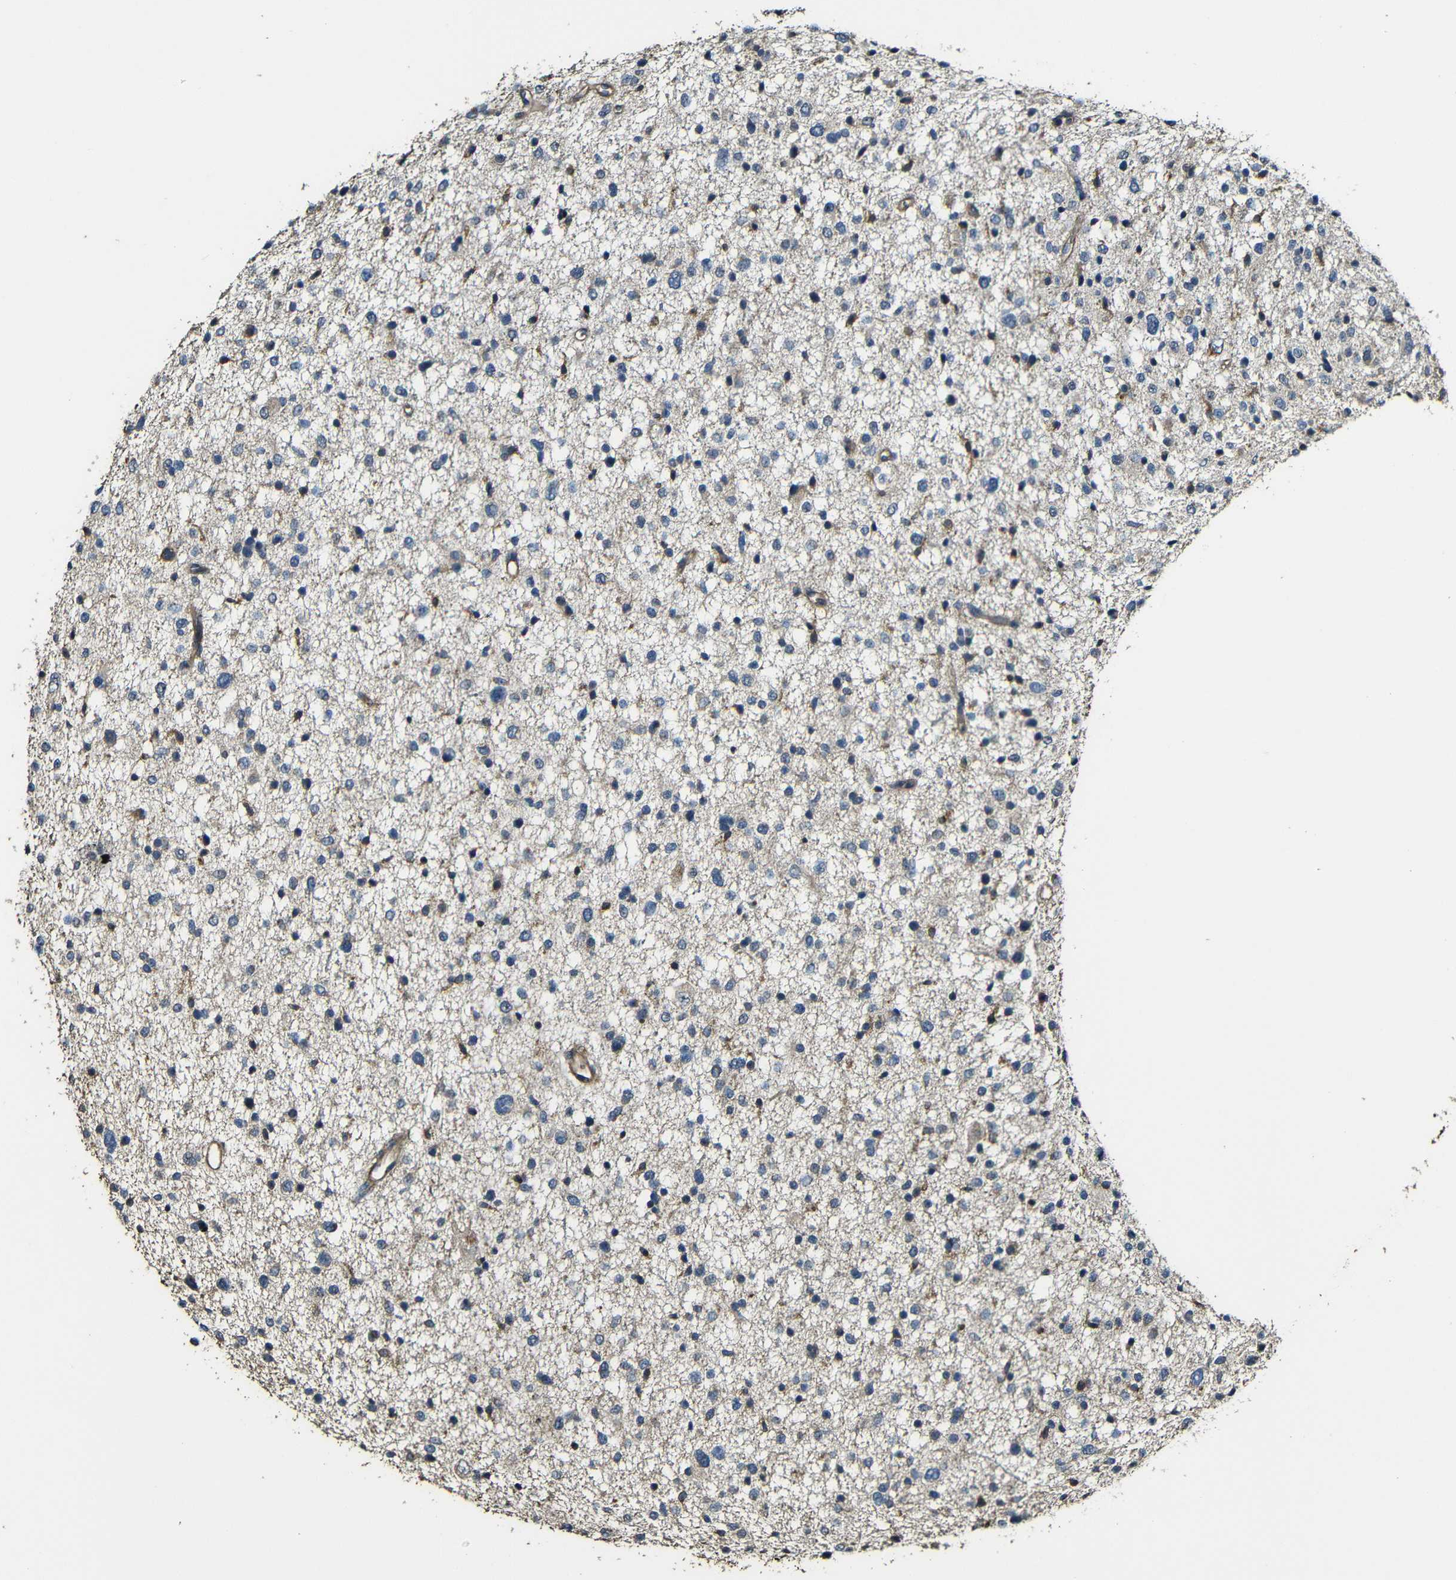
{"staining": {"intensity": "negative", "quantity": "none", "location": "none"}, "tissue": "glioma", "cell_type": "Tumor cells", "image_type": "cancer", "snomed": [{"axis": "morphology", "description": "Glioma, malignant, Low grade"}, {"axis": "topography", "description": "Brain"}], "caption": "The image demonstrates no significant expression in tumor cells of glioma.", "gene": "CASP8", "patient": {"sex": "female", "age": 37}}